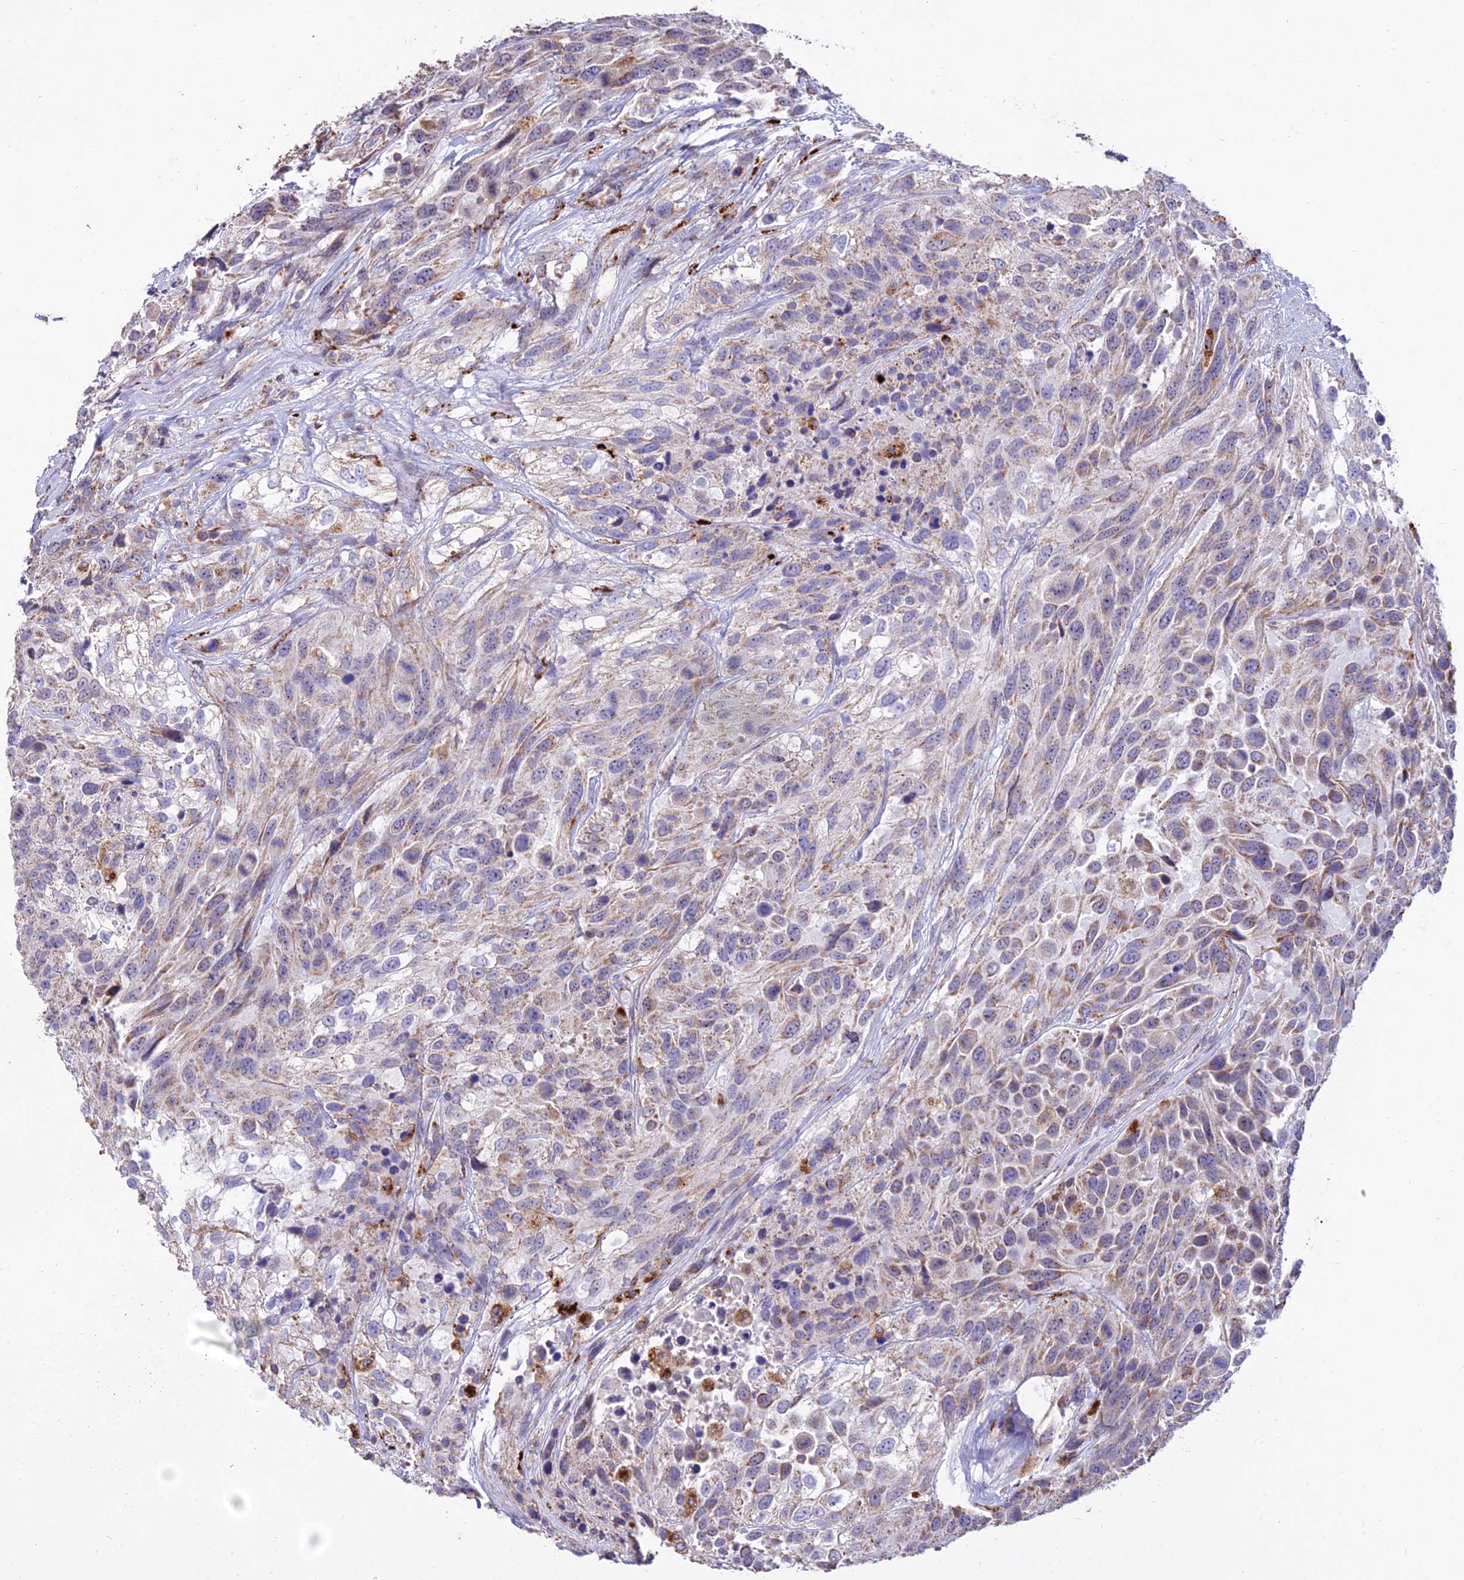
{"staining": {"intensity": "weak", "quantity": "25%-75%", "location": "cytoplasmic/membranous"}, "tissue": "urothelial cancer", "cell_type": "Tumor cells", "image_type": "cancer", "snomed": [{"axis": "morphology", "description": "Urothelial carcinoma, High grade"}, {"axis": "topography", "description": "Urinary bladder"}], "caption": "Immunohistochemistry image of human urothelial cancer stained for a protein (brown), which exhibits low levels of weak cytoplasmic/membranous positivity in about 25%-75% of tumor cells.", "gene": "PNLIPRP3", "patient": {"sex": "female", "age": 70}}